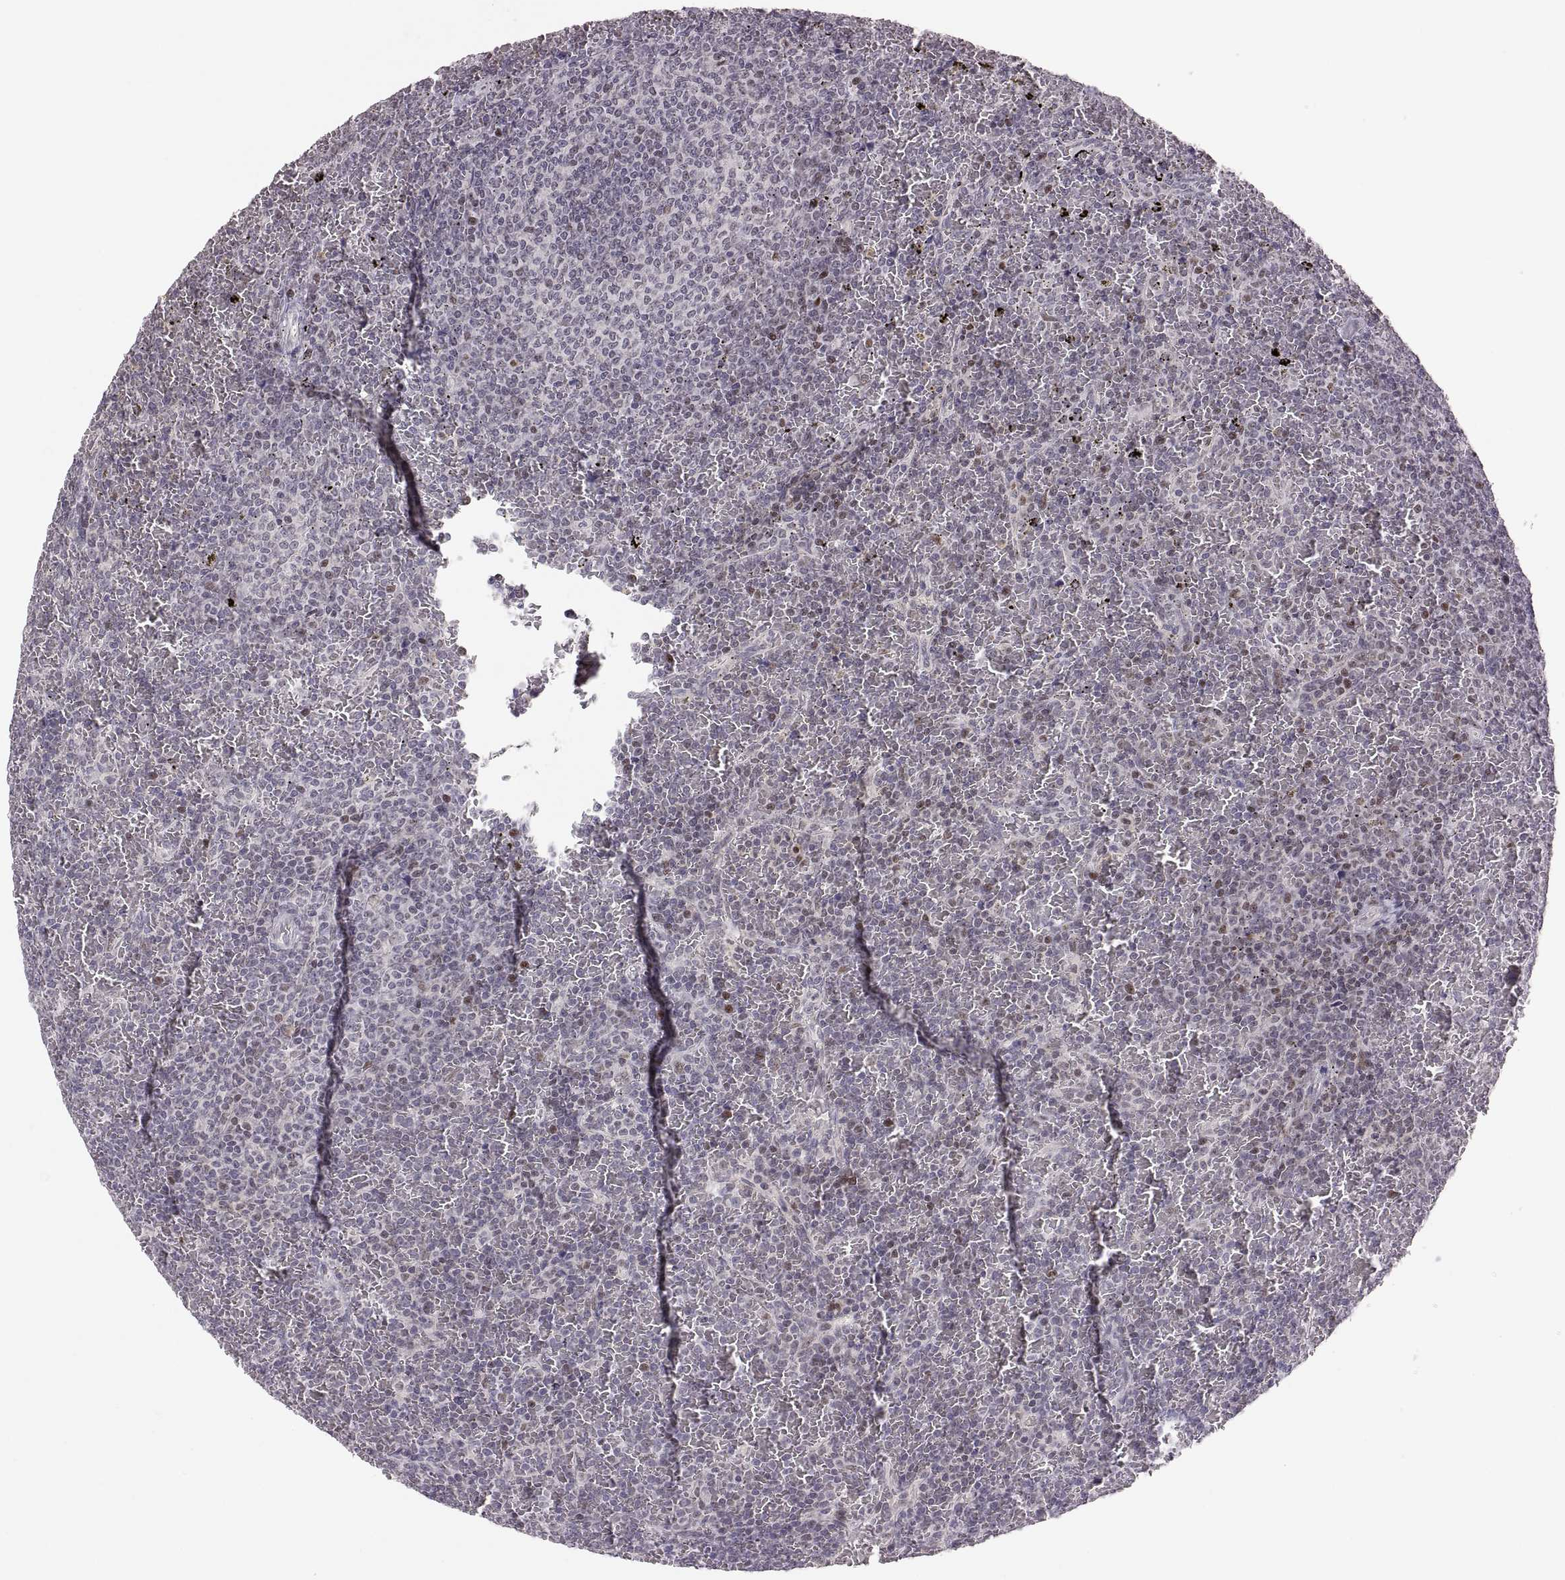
{"staining": {"intensity": "negative", "quantity": "none", "location": "none"}, "tissue": "lymphoma", "cell_type": "Tumor cells", "image_type": "cancer", "snomed": [{"axis": "morphology", "description": "Malignant lymphoma, non-Hodgkin's type, Low grade"}, {"axis": "topography", "description": "Spleen"}], "caption": "Immunohistochemical staining of human lymphoma exhibits no significant expression in tumor cells.", "gene": "SNAI1", "patient": {"sex": "female", "age": 77}}